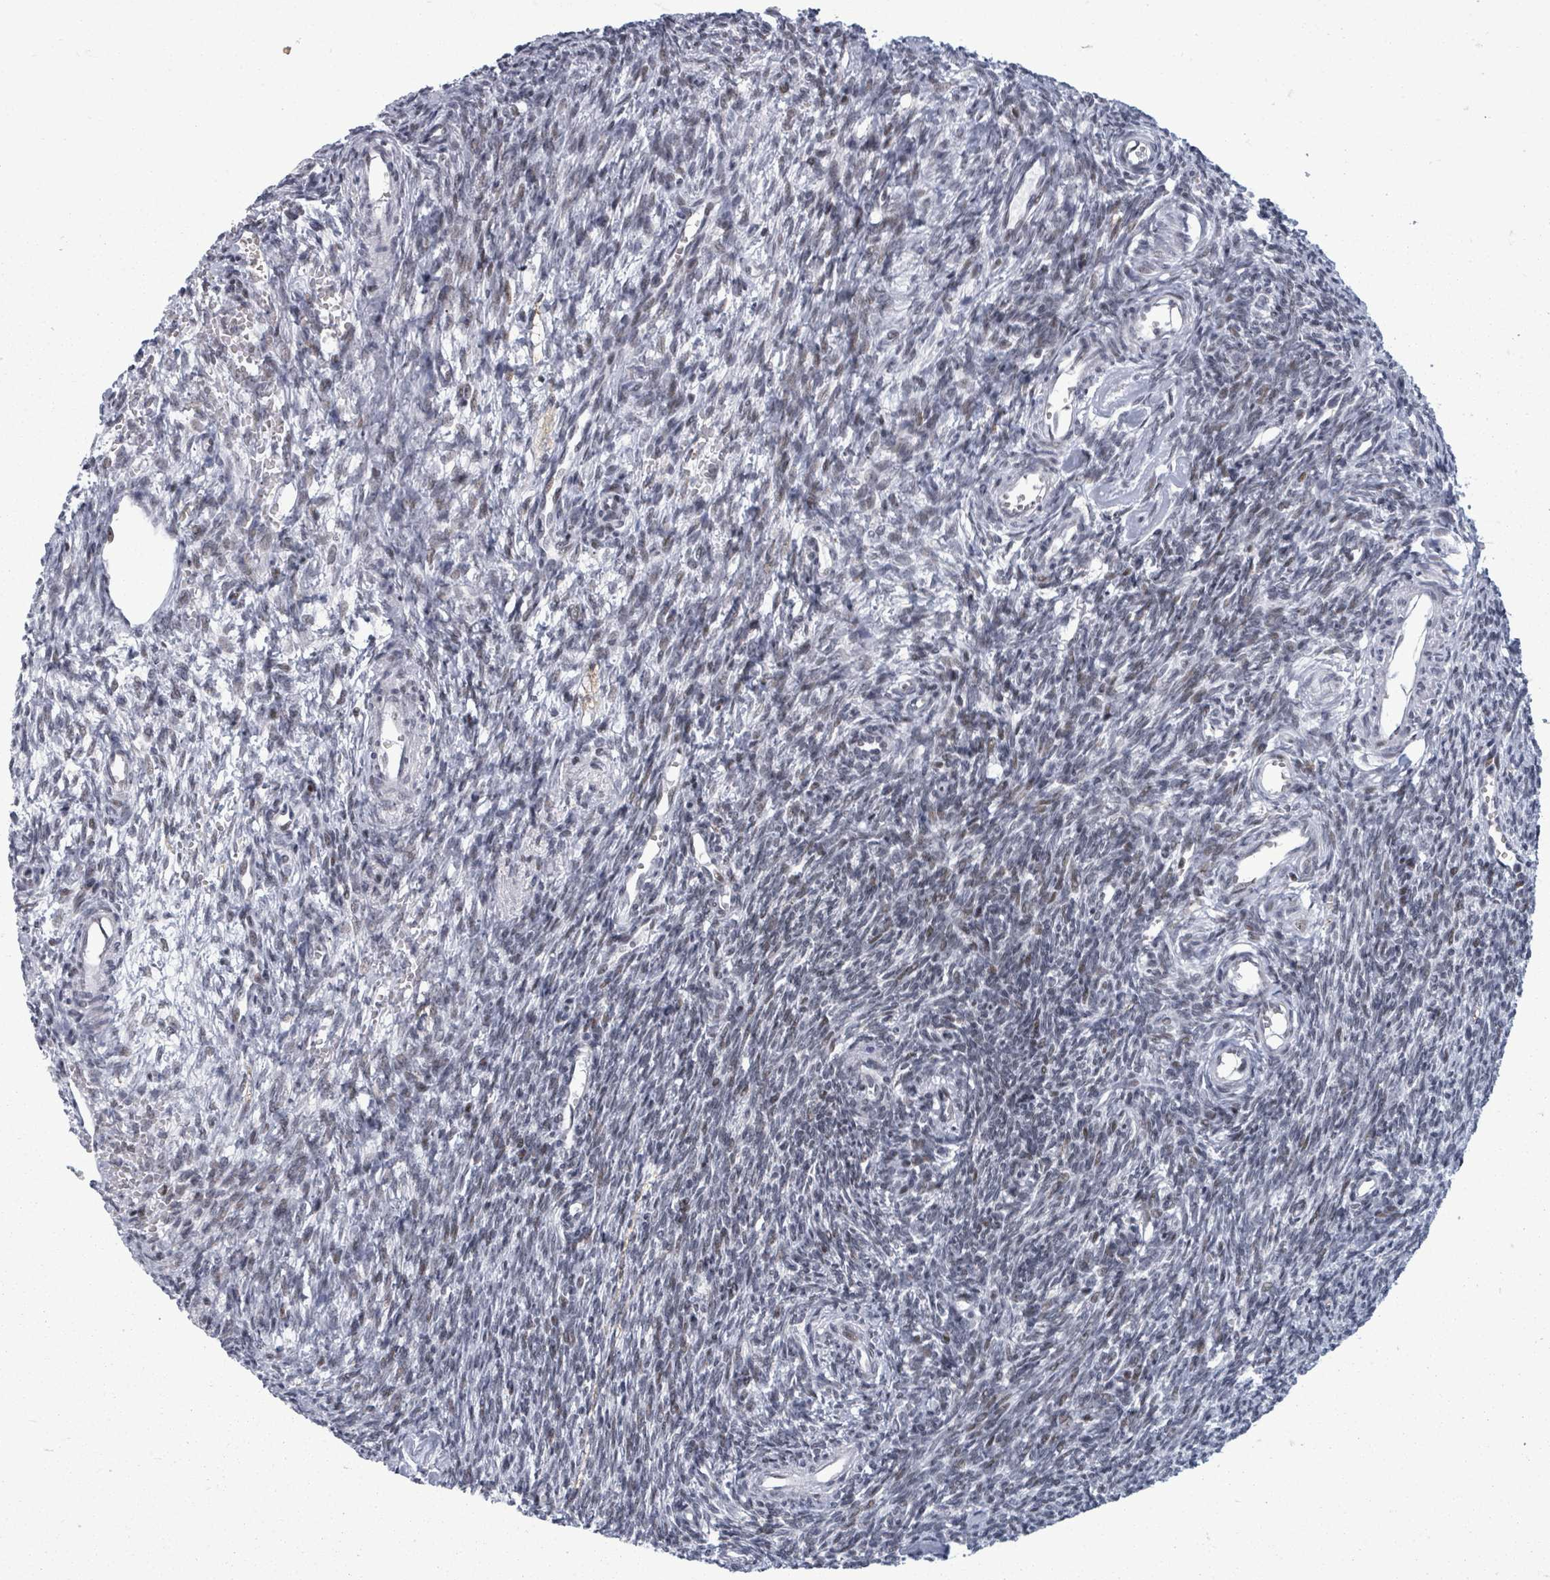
{"staining": {"intensity": "negative", "quantity": "none", "location": "none"}, "tissue": "ovary", "cell_type": "Ovarian stroma cells", "image_type": "normal", "snomed": [{"axis": "morphology", "description": "Normal tissue, NOS"}, {"axis": "topography", "description": "Ovary"}], "caption": "Immunohistochemical staining of normal ovary shows no significant positivity in ovarian stroma cells.", "gene": "BIVM", "patient": {"sex": "female", "age": 39}}